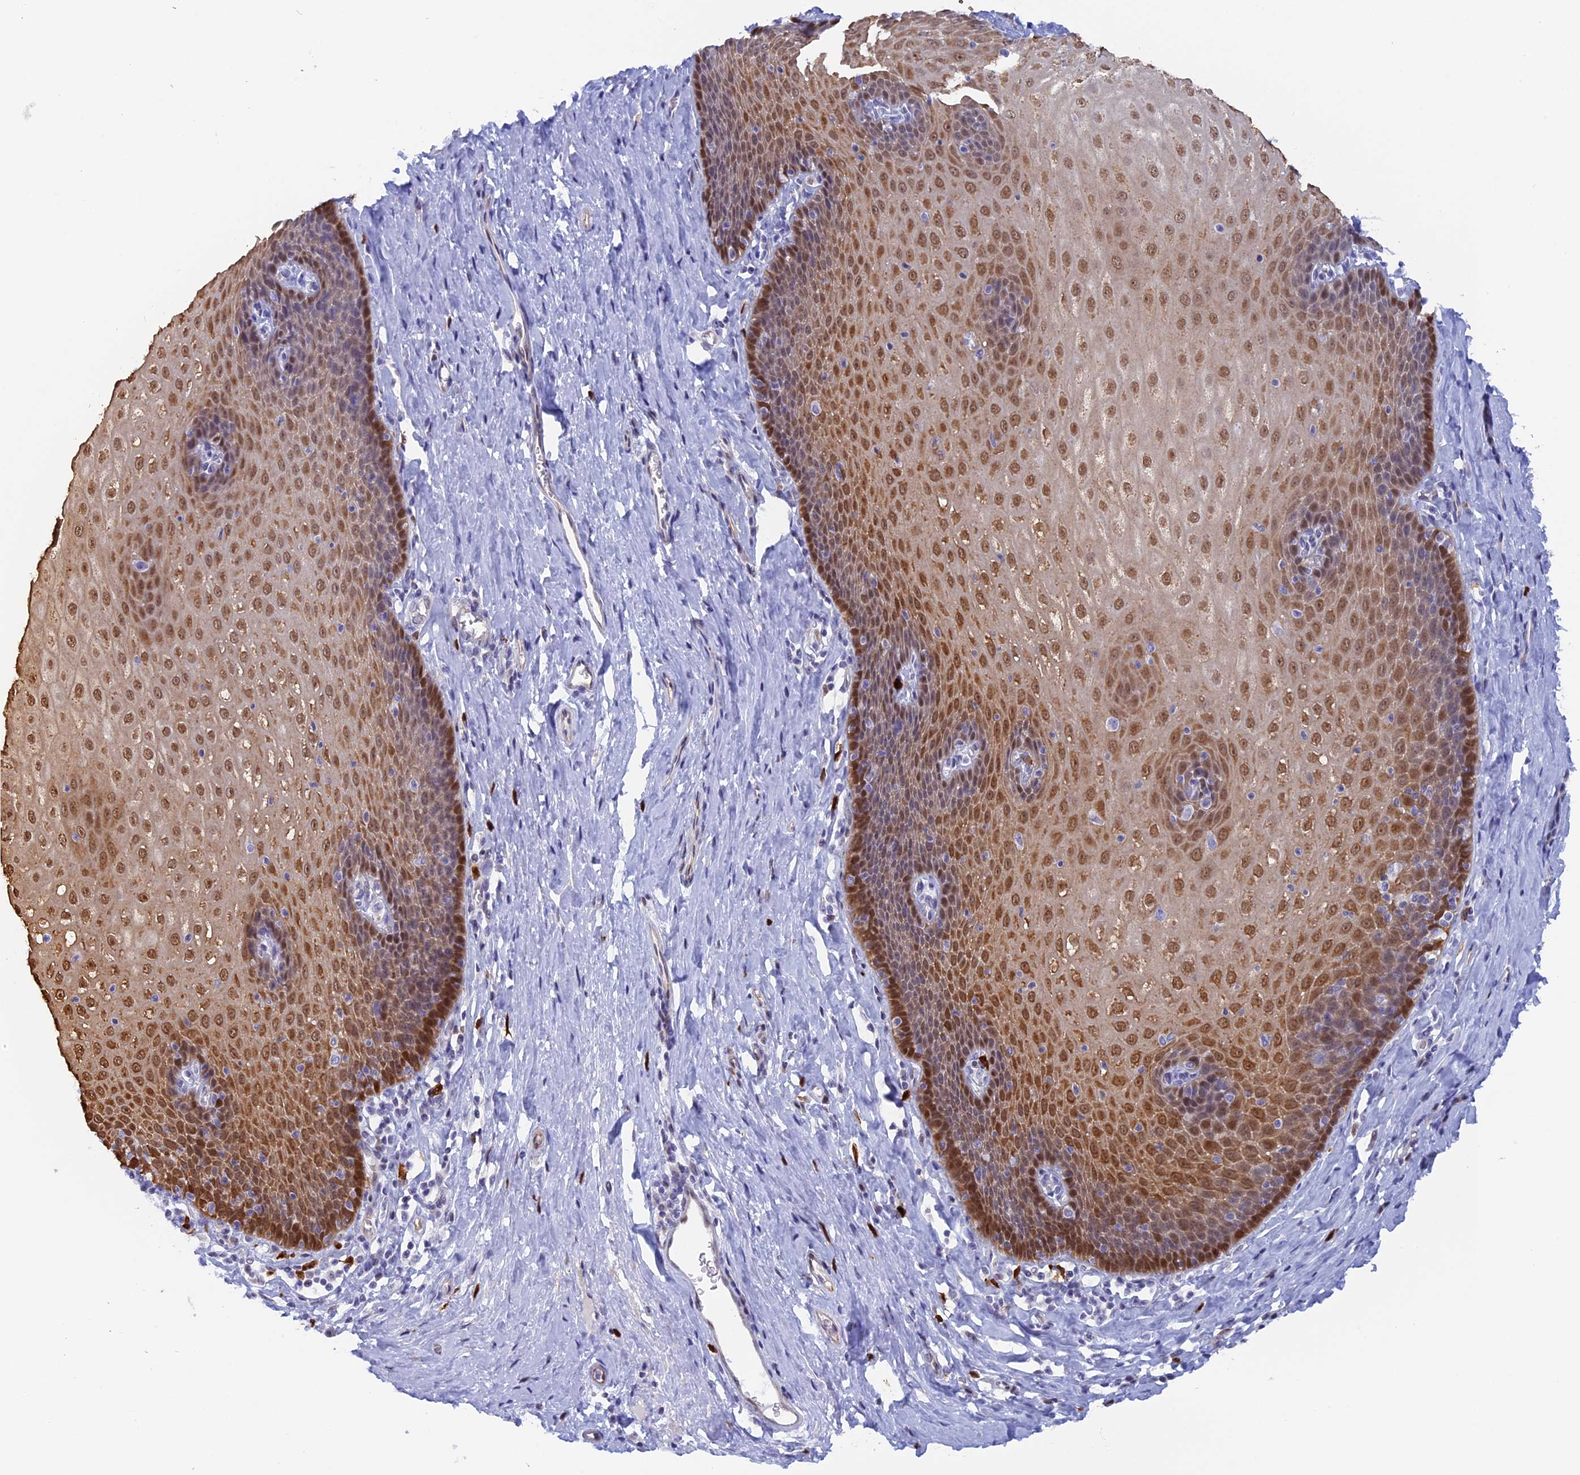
{"staining": {"intensity": "moderate", "quantity": ">75%", "location": "cytoplasmic/membranous,nuclear"}, "tissue": "esophagus", "cell_type": "Squamous epithelial cells", "image_type": "normal", "snomed": [{"axis": "morphology", "description": "Normal tissue, NOS"}, {"axis": "topography", "description": "Esophagus"}], "caption": "Esophagus stained for a protein exhibits moderate cytoplasmic/membranous,nuclear positivity in squamous epithelial cells. Using DAB (brown) and hematoxylin (blue) stains, captured at high magnification using brightfield microscopy.", "gene": "SLC26A1", "patient": {"sex": "female", "age": 61}}